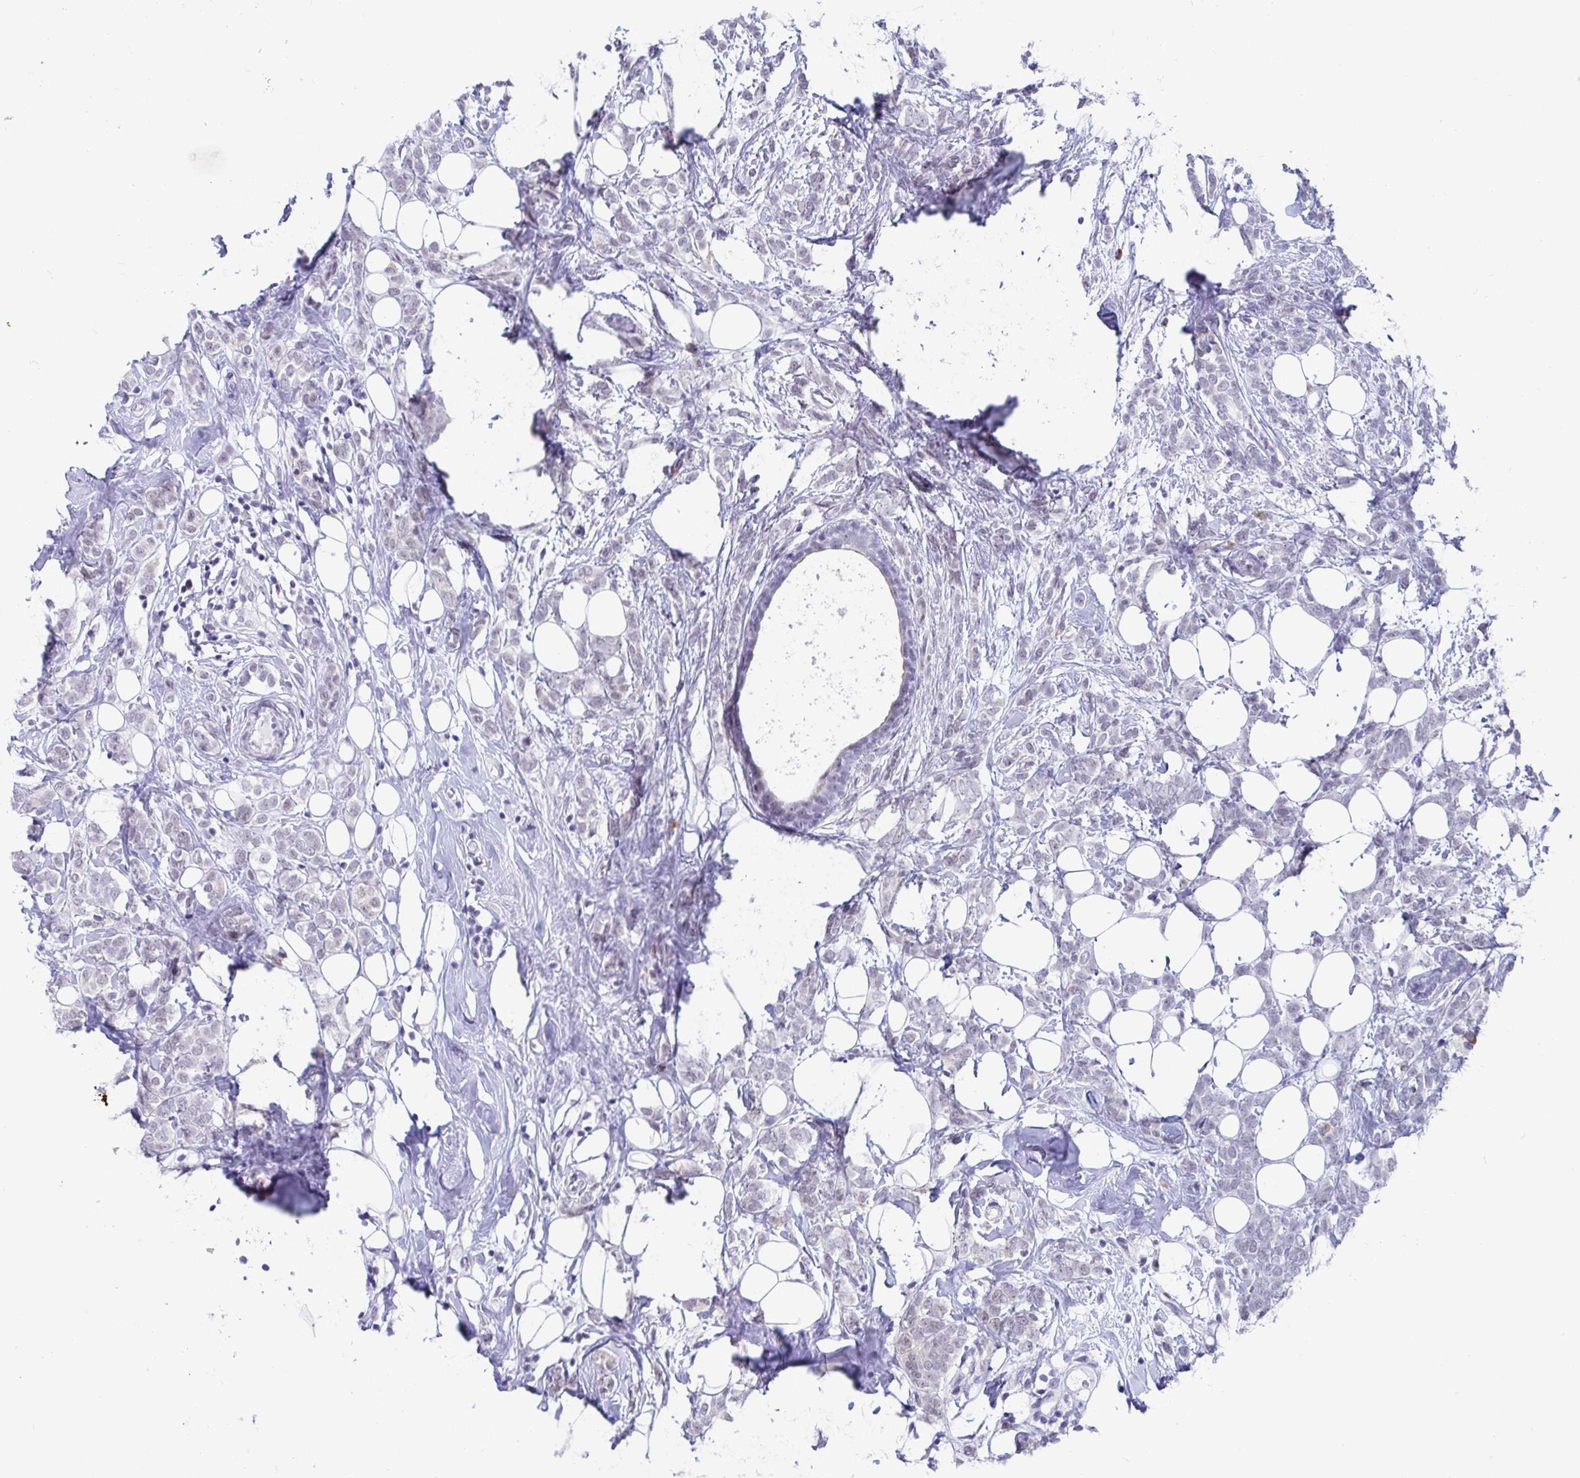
{"staining": {"intensity": "negative", "quantity": "none", "location": "none"}, "tissue": "breast cancer", "cell_type": "Tumor cells", "image_type": "cancer", "snomed": [{"axis": "morphology", "description": "Lobular carcinoma"}, {"axis": "topography", "description": "Breast"}], "caption": "Immunohistochemical staining of human lobular carcinoma (breast) reveals no significant positivity in tumor cells.", "gene": "WDR72", "patient": {"sex": "female", "age": 49}}